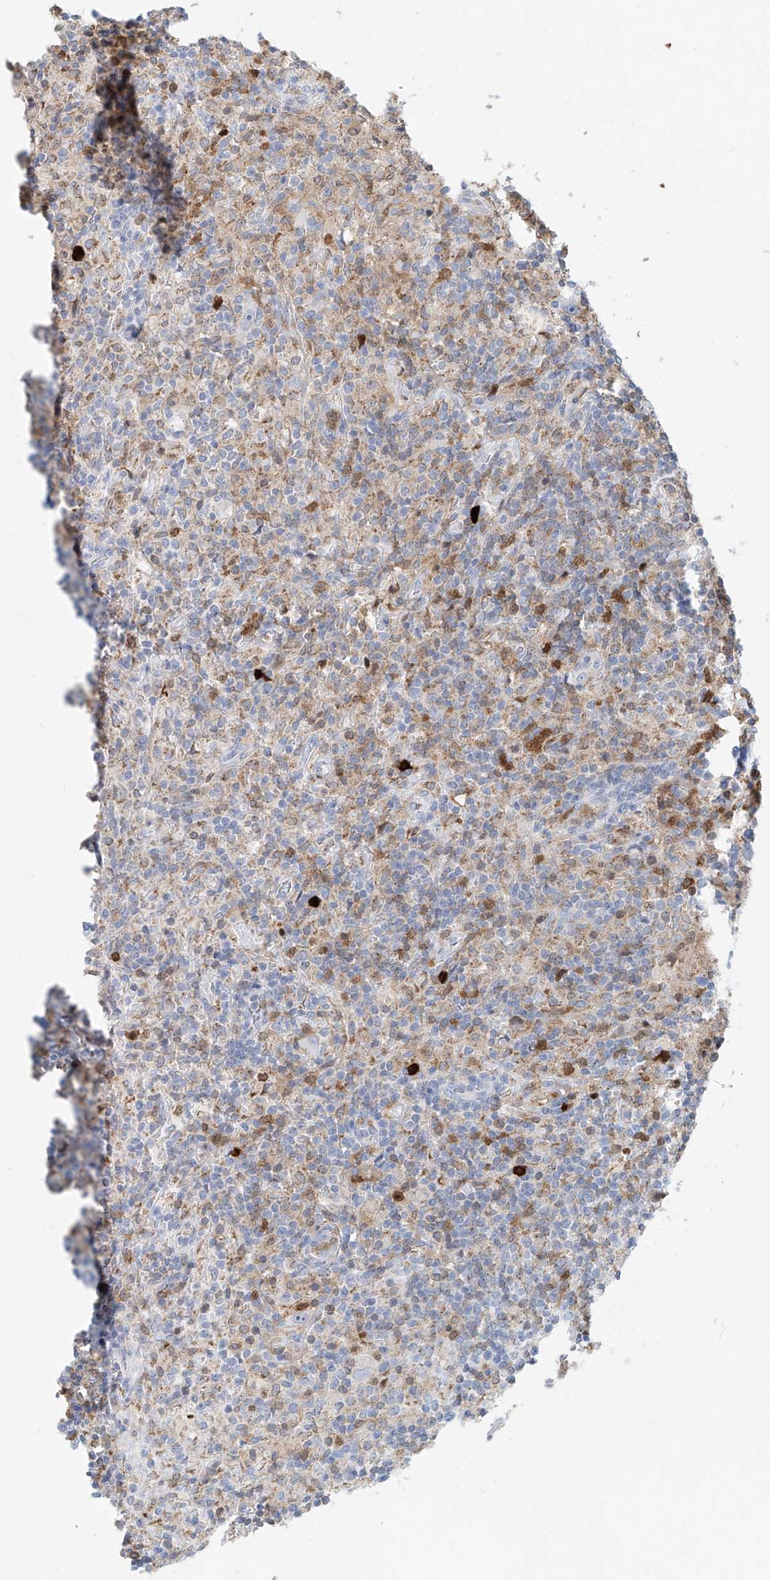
{"staining": {"intensity": "weak", "quantity": ">75%", "location": "cytoplasmic/membranous"}, "tissue": "lymphoma", "cell_type": "Tumor cells", "image_type": "cancer", "snomed": [{"axis": "morphology", "description": "Hodgkin's disease, NOS"}, {"axis": "topography", "description": "Lymph node"}], "caption": "IHC histopathology image of lymphoma stained for a protein (brown), which displays low levels of weak cytoplasmic/membranous positivity in approximately >75% of tumor cells.", "gene": "PTPRA", "patient": {"sex": "male", "age": 70}}